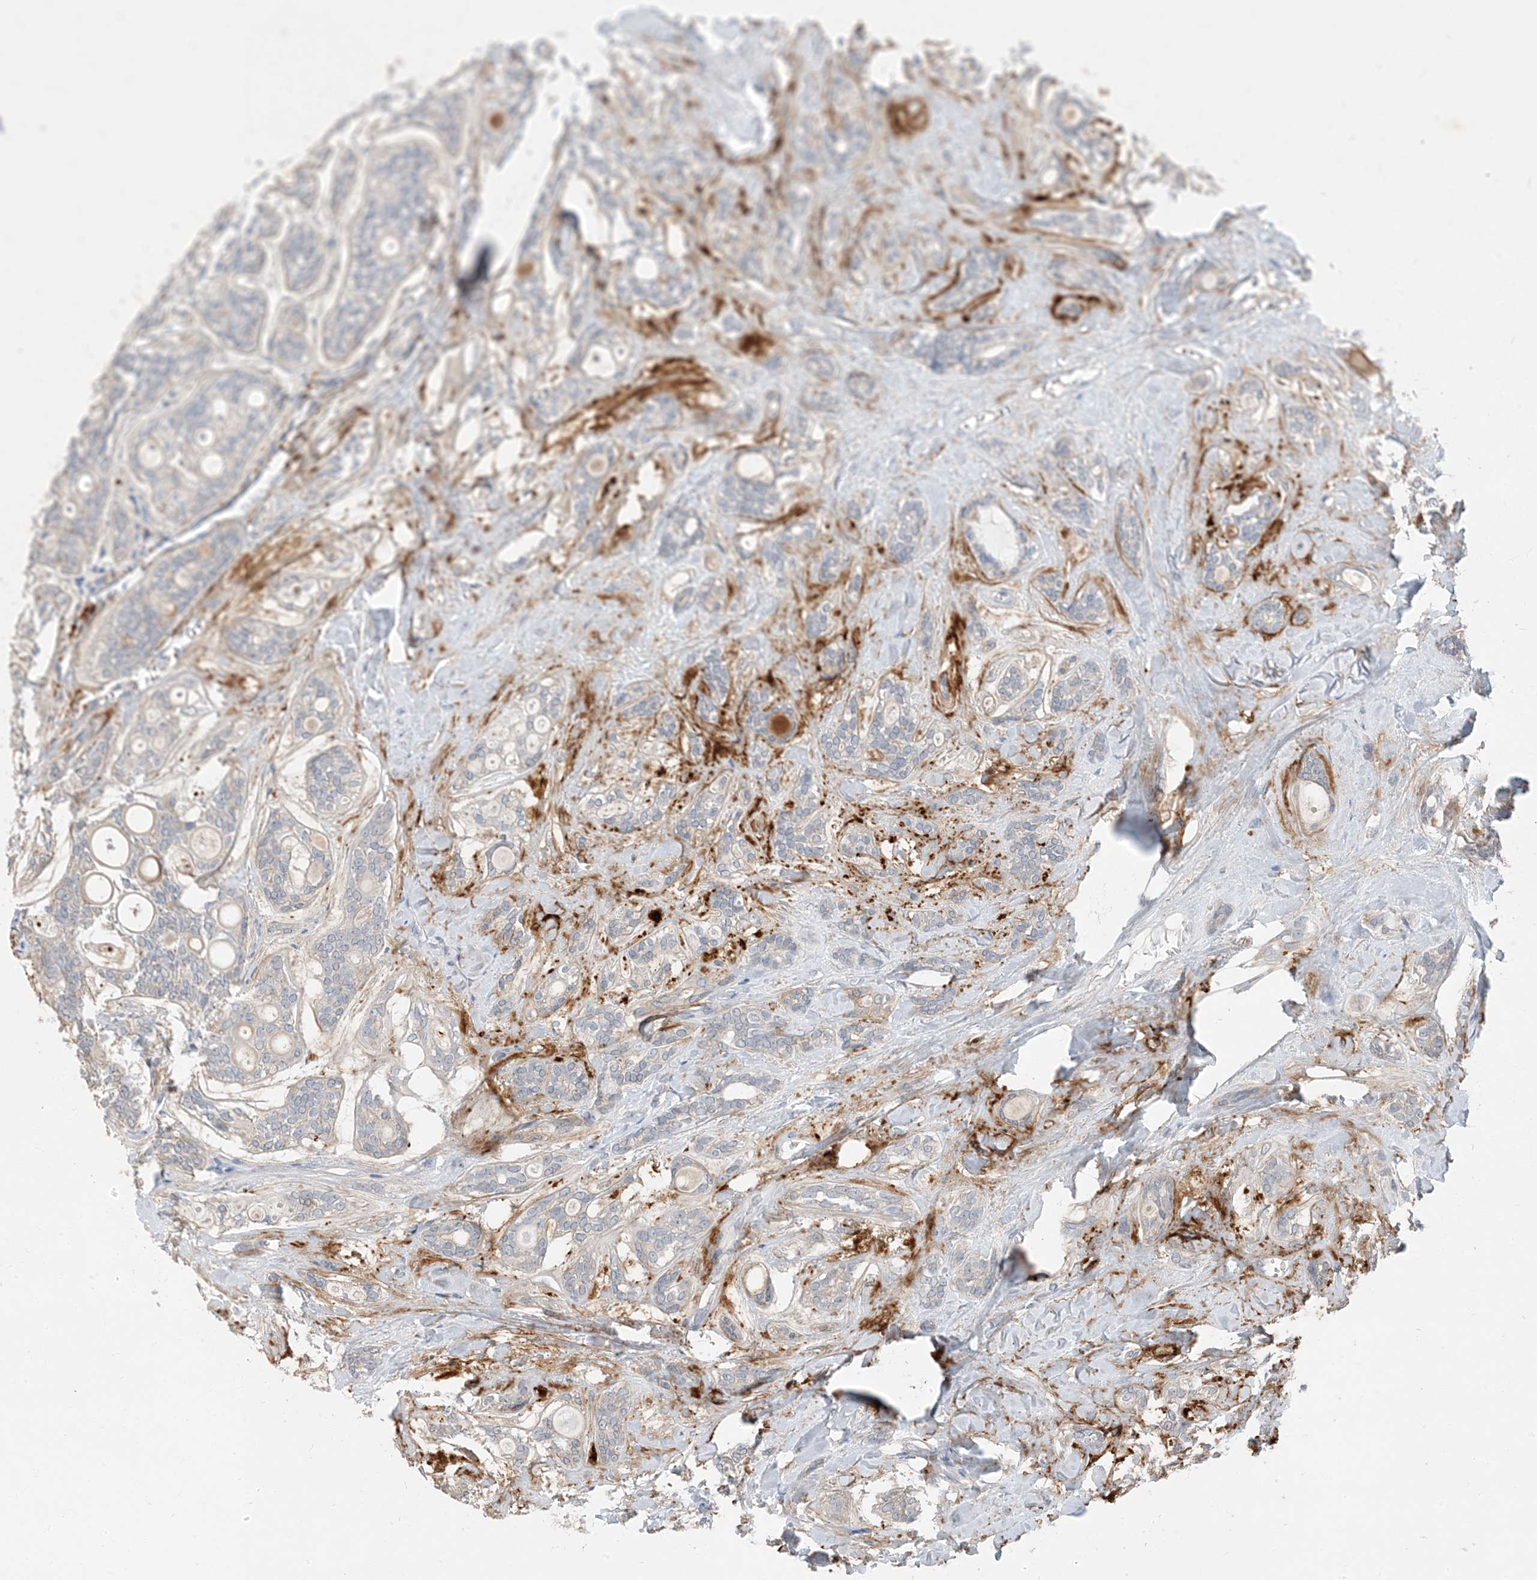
{"staining": {"intensity": "negative", "quantity": "none", "location": "none"}, "tissue": "head and neck cancer", "cell_type": "Tumor cells", "image_type": "cancer", "snomed": [{"axis": "morphology", "description": "Adenocarcinoma, NOS"}, {"axis": "topography", "description": "Head-Neck"}], "caption": "There is no significant staining in tumor cells of head and neck adenocarcinoma. (DAB immunohistochemistry (IHC), high magnification).", "gene": "NCOA7", "patient": {"sex": "male", "age": 66}}